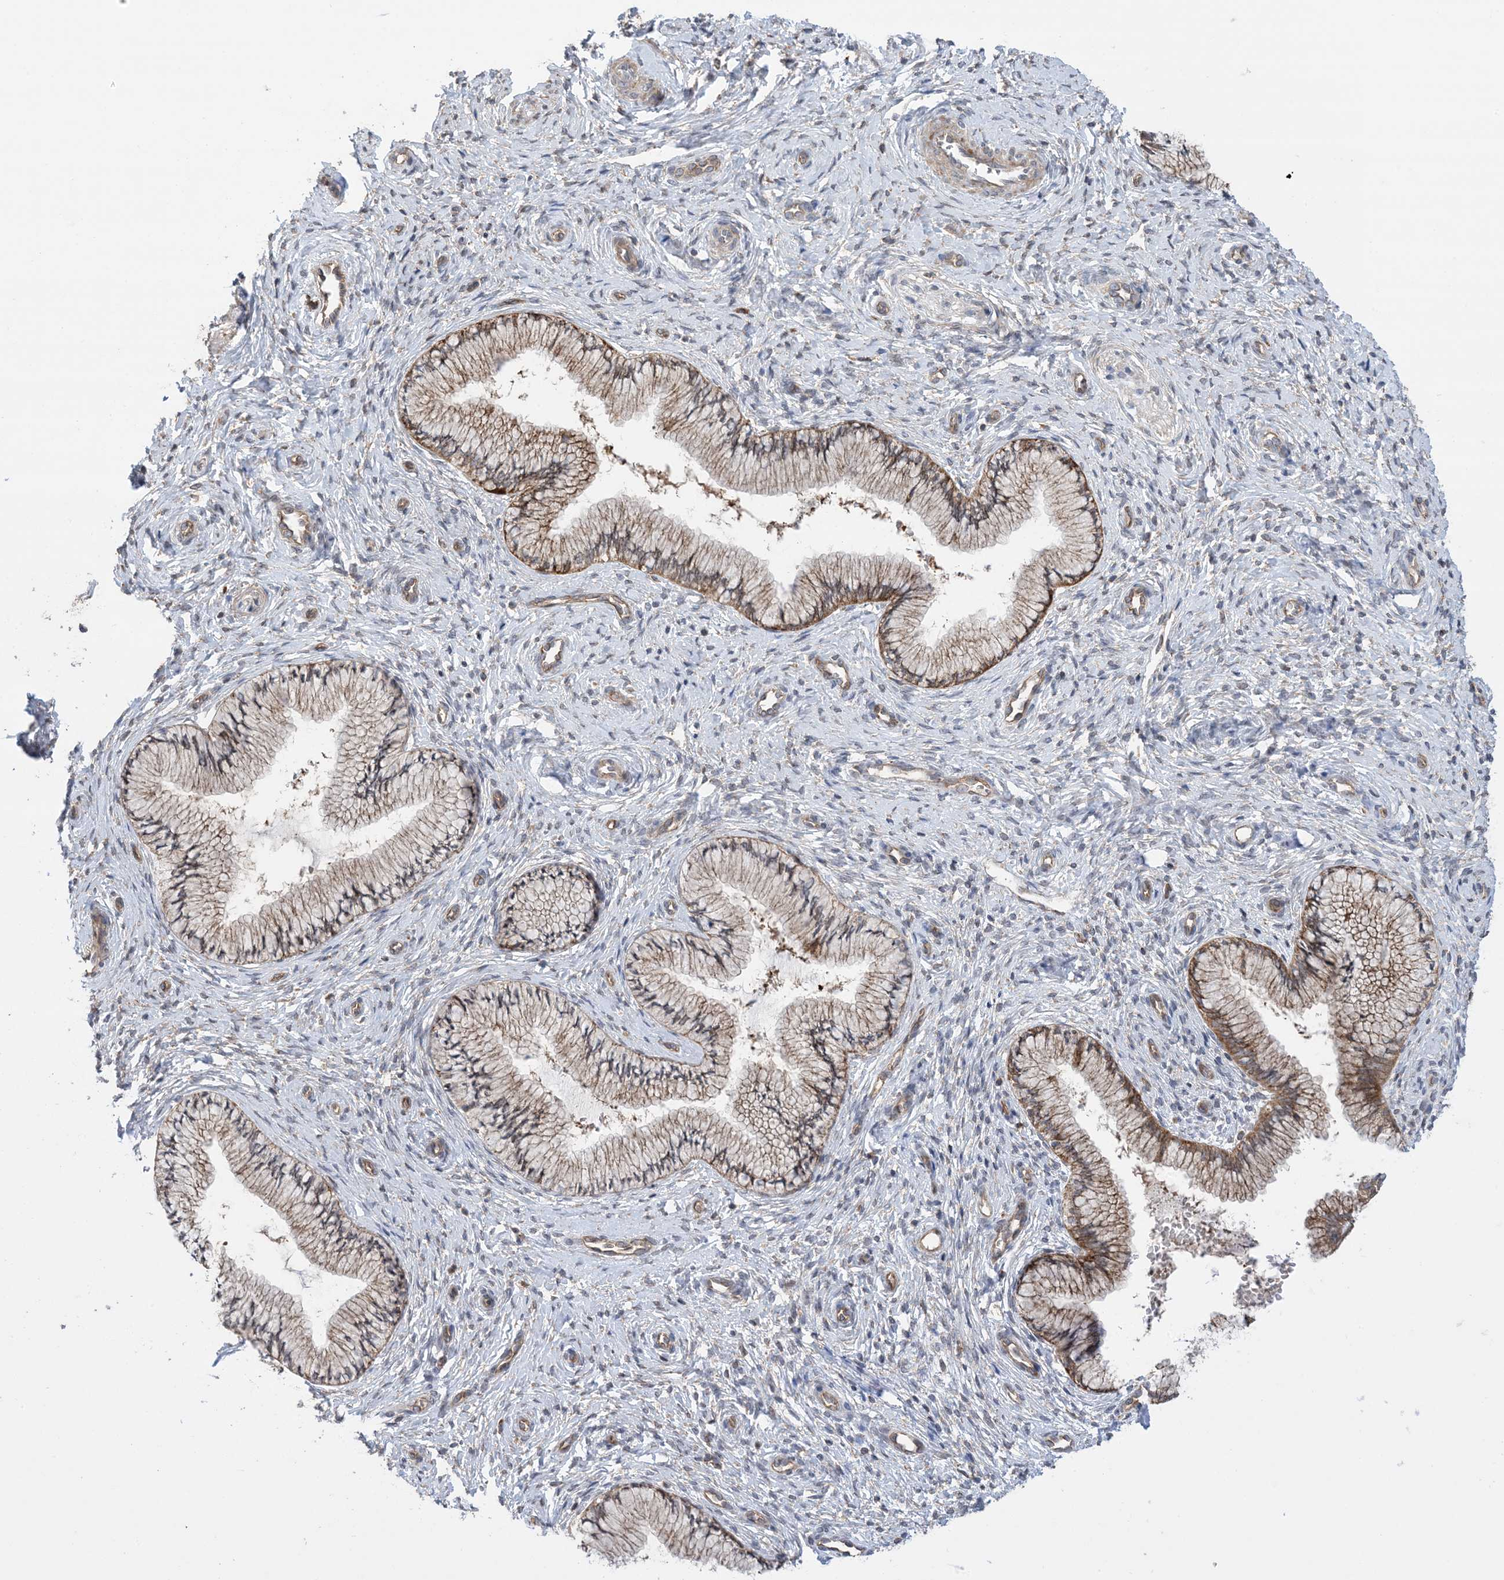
{"staining": {"intensity": "moderate", "quantity": "25%-75%", "location": "cytoplasmic/membranous"}, "tissue": "cervix", "cell_type": "Glandular cells", "image_type": "normal", "snomed": [{"axis": "morphology", "description": "Normal tissue, NOS"}, {"axis": "topography", "description": "Cervix"}], "caption": "High-magnification brightfield microscopy of unremarkable cervix stained with DAB (brown) and counterstained with hematoxylin (blue). glandular cells exhibit moderate cytoplasmic/membranous expression is present in about25%-75% of cells.", "gene": "CLEC16A", "patient": {"sex": "female", "age": 27}}